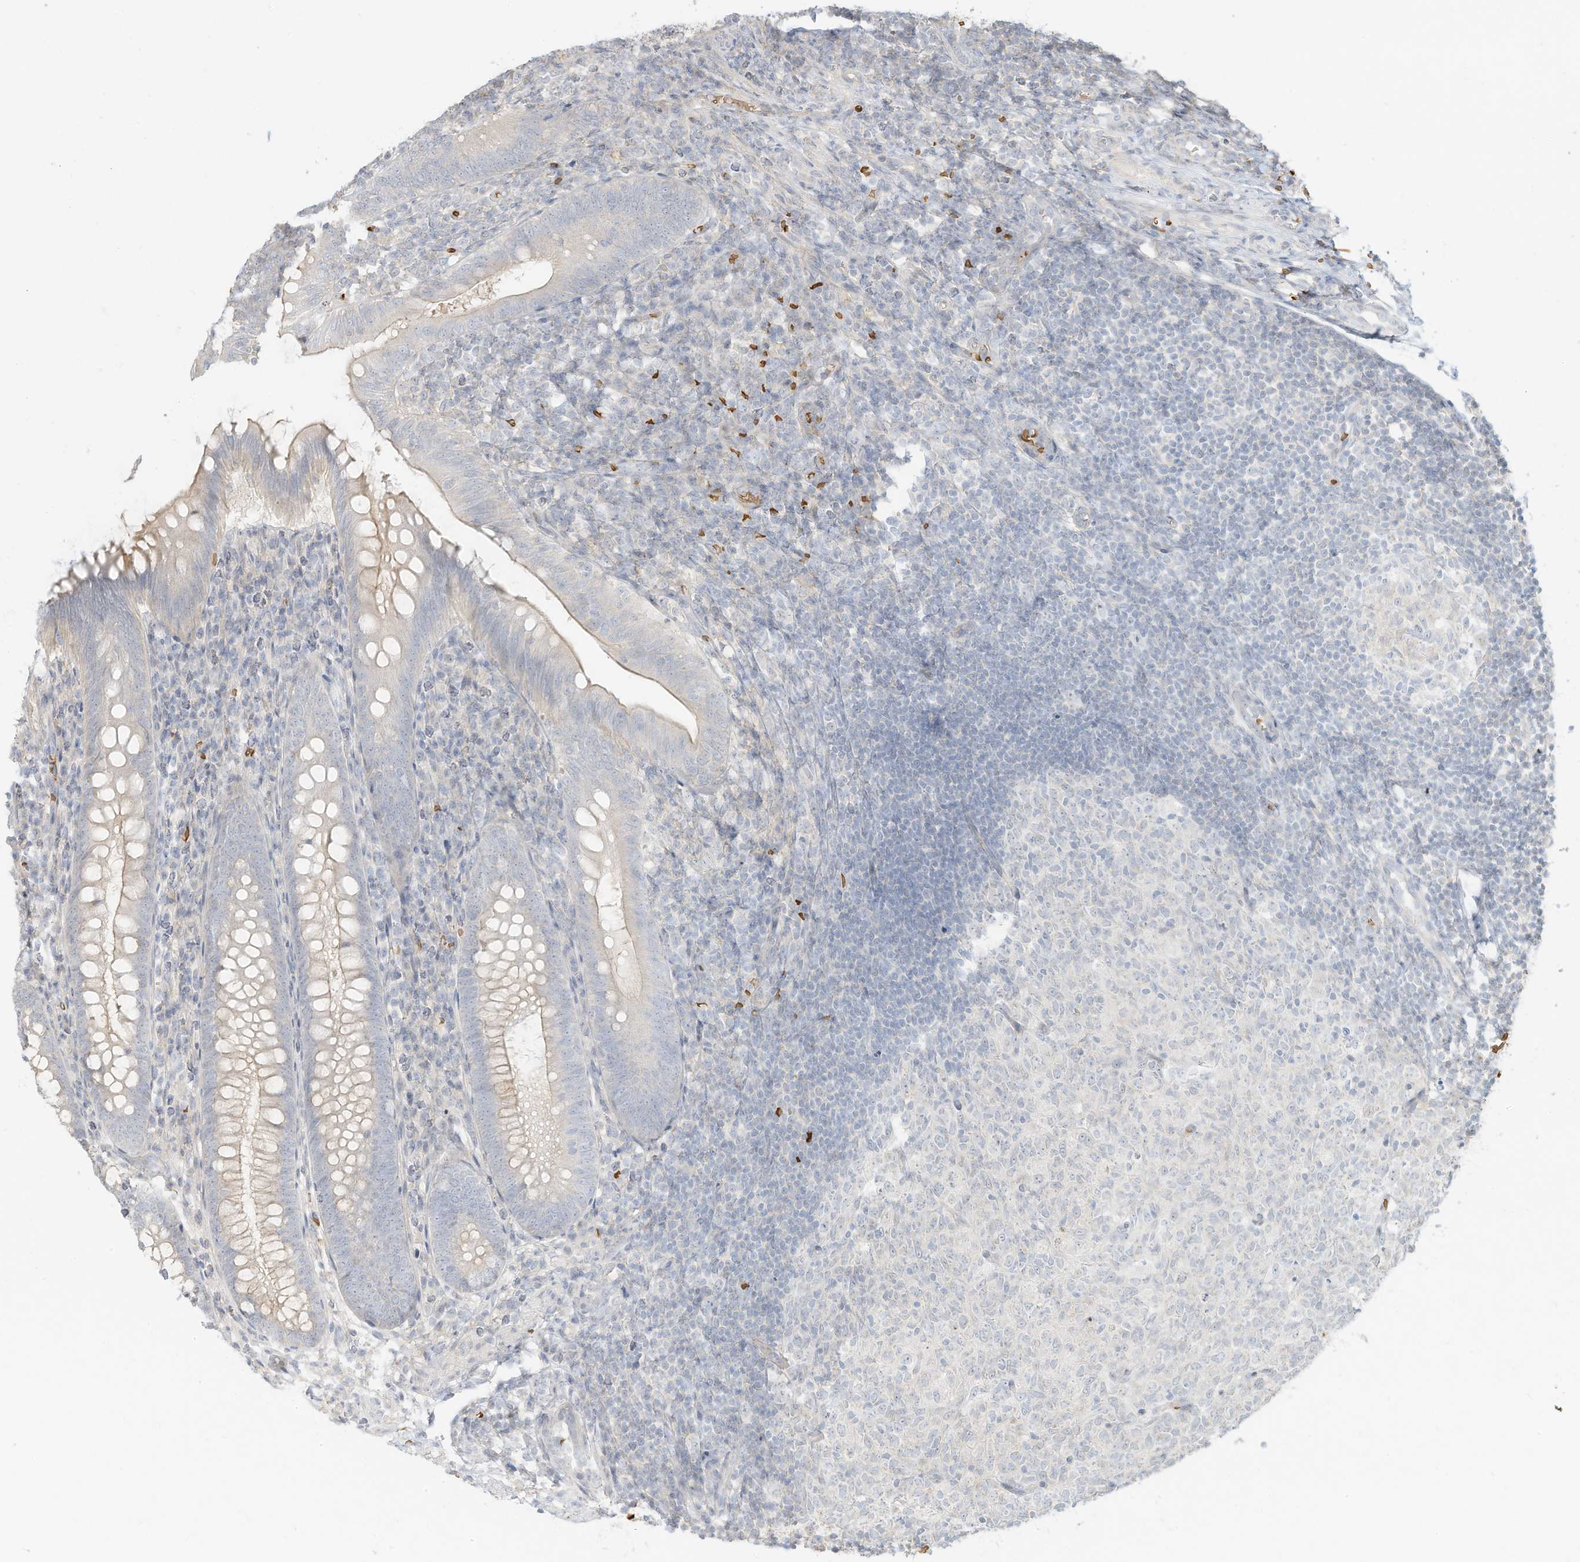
{"staining": {"intensity": "moderate", "quantity": "<25%", "location": "cytoplasmic/membranous"}, "tissue": "appendix", "cell_type": "Glandular cells", "image_type": "normal", "snomed": [{"axis": "morphology", "description": "Normal tissue, NOS"}, {"axis": "topography", "description": "Appendix"}], "caption": "A low amount of moderate cytoplasmic/membranous expression is appreciated in approximately <25% of glandular cells in normal appendix. Immunohistochemistry stains the protein of interest in brown and the nuclei are stained blue.", "gene": "OFD1", "patient": {"sex": "male", "age": 14}}